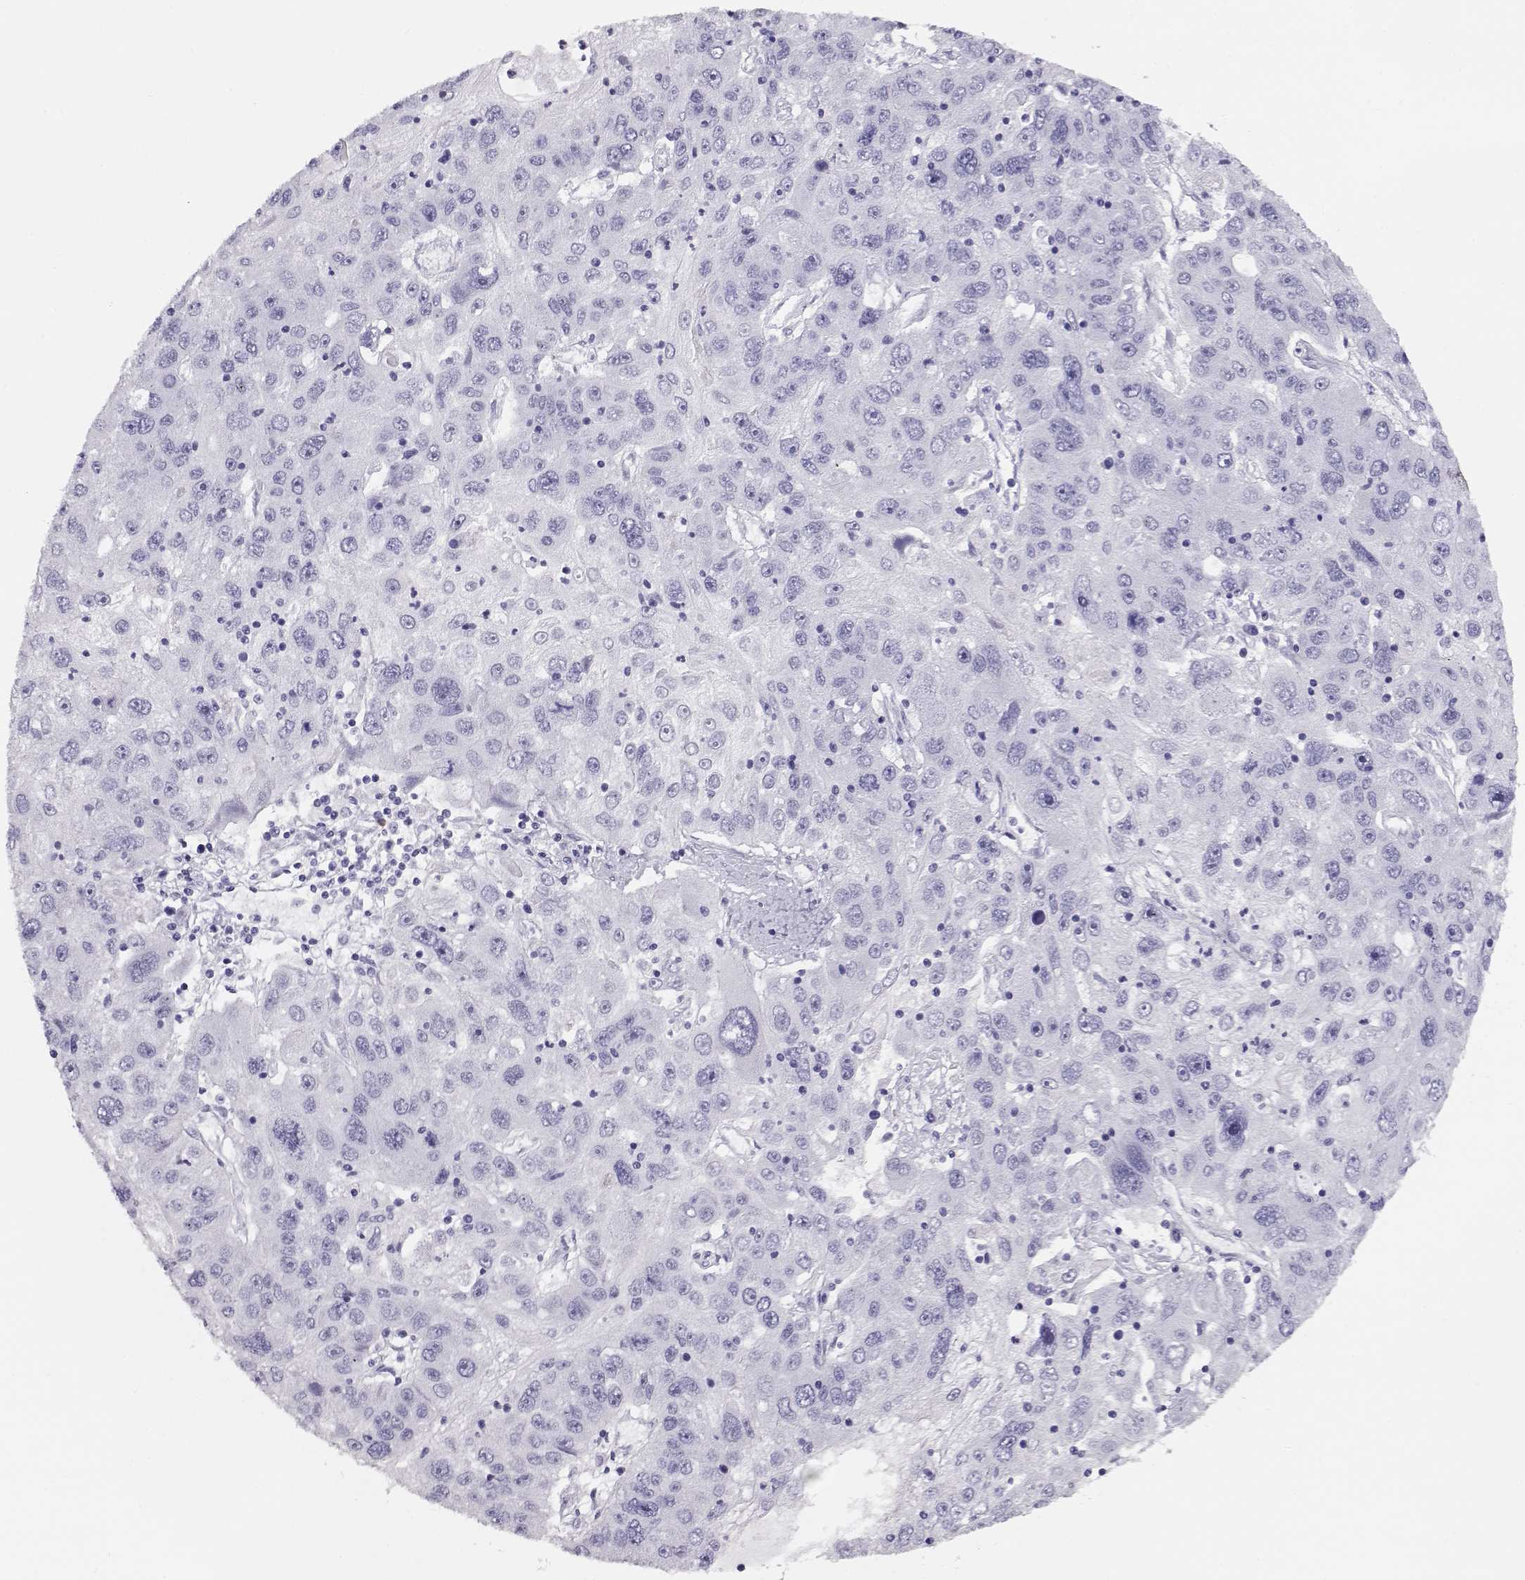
{"staining": {"intensity": "negative", "quantity": "none", "location": "none"}, "tissue": "stomach cancer", "cell_type": "Tumor cells", "image_type": "cancer", "snomed": [{"axis": "morphology", "description": "Adenocarcinoma, NOS"}, {"axis": "topography", "description": "Stomach"}], "caption": "IHC micrograph of neoplastic tissue: human stomach adenocarcinoma stained with DAB (3,3'-diaminobenzidine) reveals no significant protein positivity in tumor cells.", "gene": "CRX", "patient": {"sex": "male", "age": 56}}